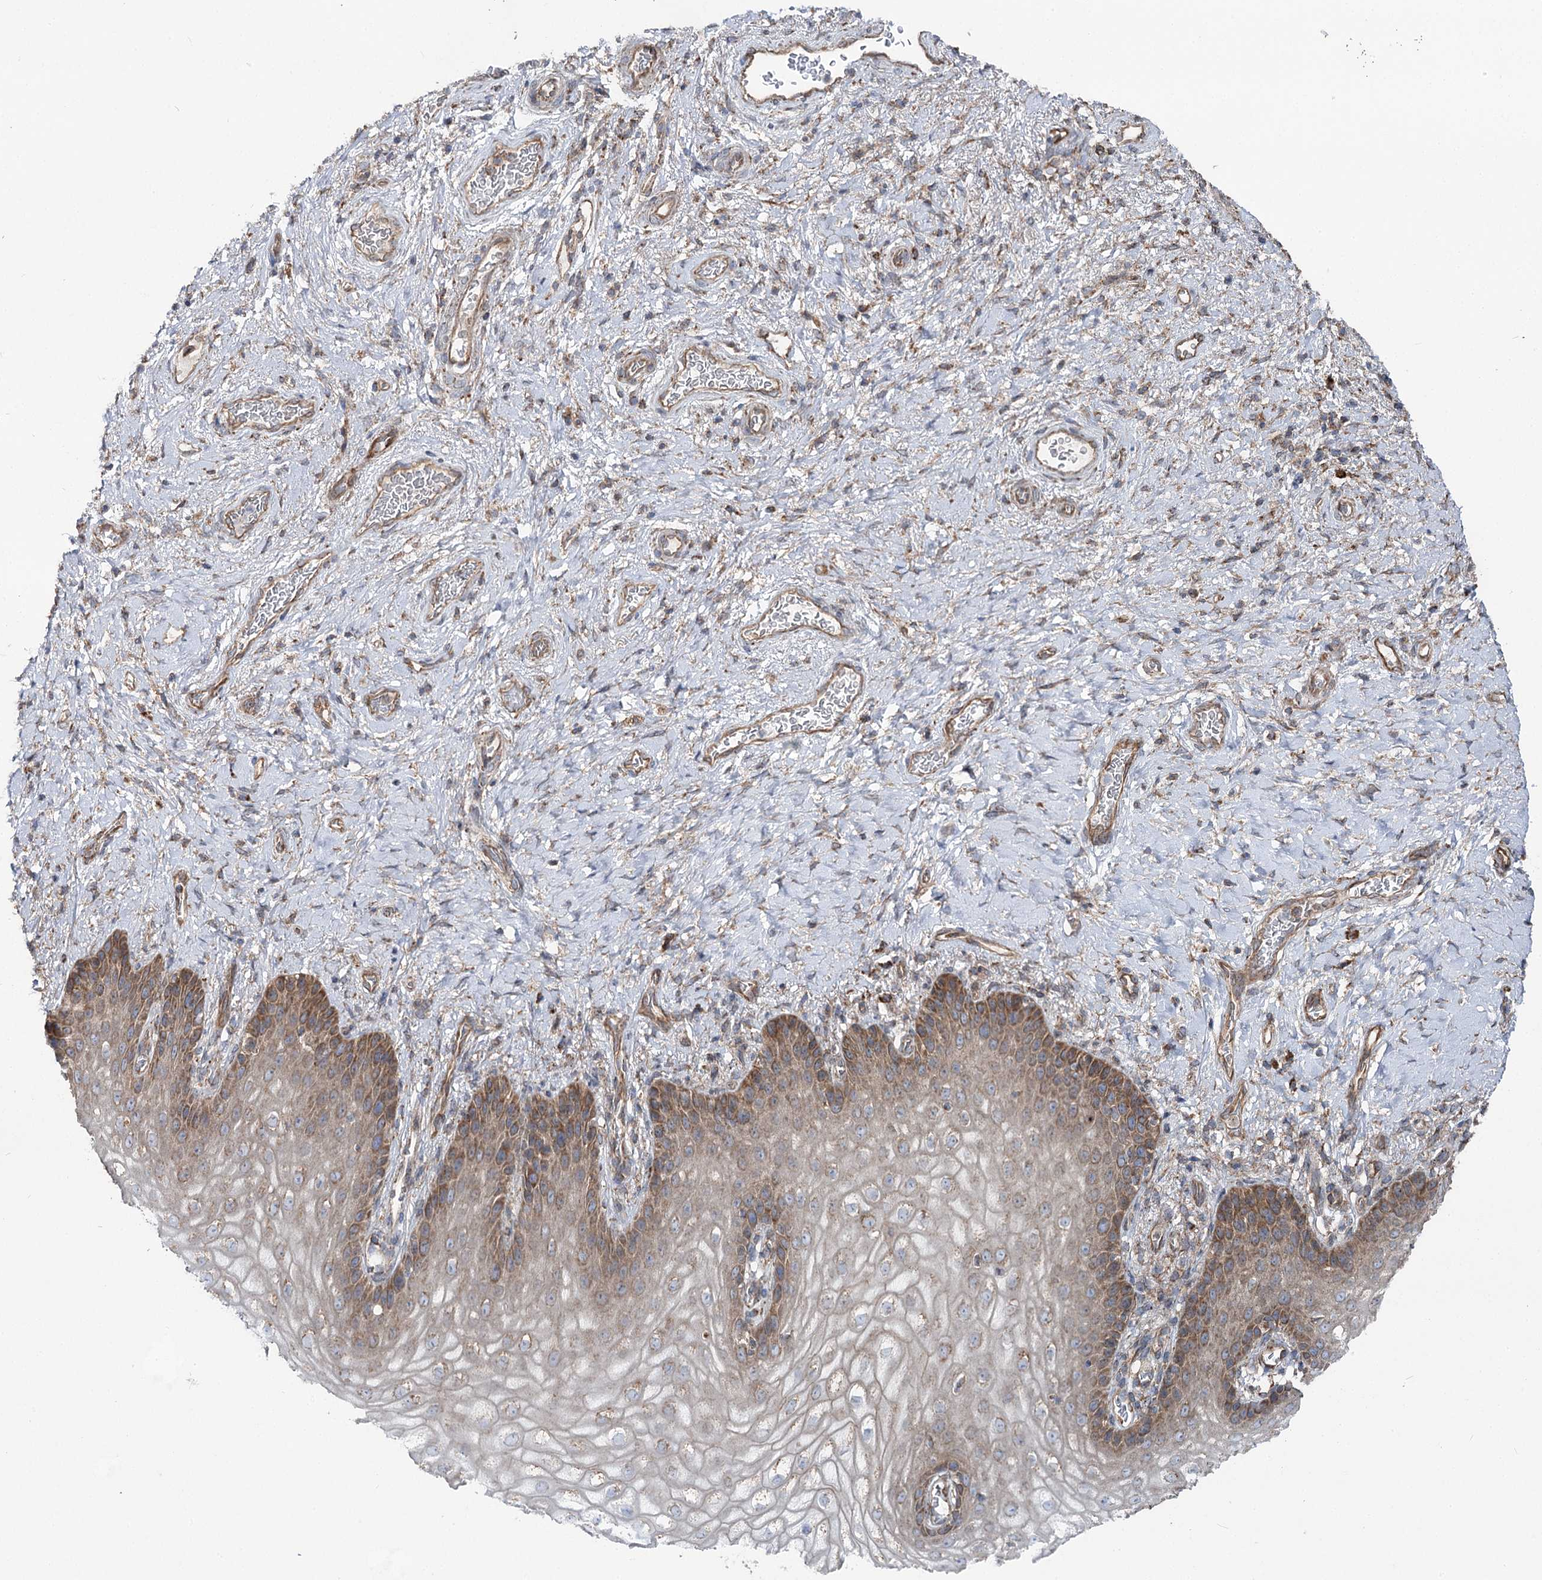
{"staining": {"intensity": "moderate", "quantity": "25%-75%", "location": "cytoplasmic/membranous"}, "tissue": "vagina", "cell_type": "Squamous epithelial cells", "image_type": "normal", "snomed": [{"axis": "morphology", "description": "Normal tissue, NOS"}, {"axis": "topography", "description": "Vagina"}], "caption": "Immunohistochemical staining of unremarkable vagina demonstrates moderate cytoplasmic/membranous protein expression in approximately 25%-75% of squamous epithelial cells.", "gene": "MSANTD2", "patient": {"sex": "female", "age": 60}}